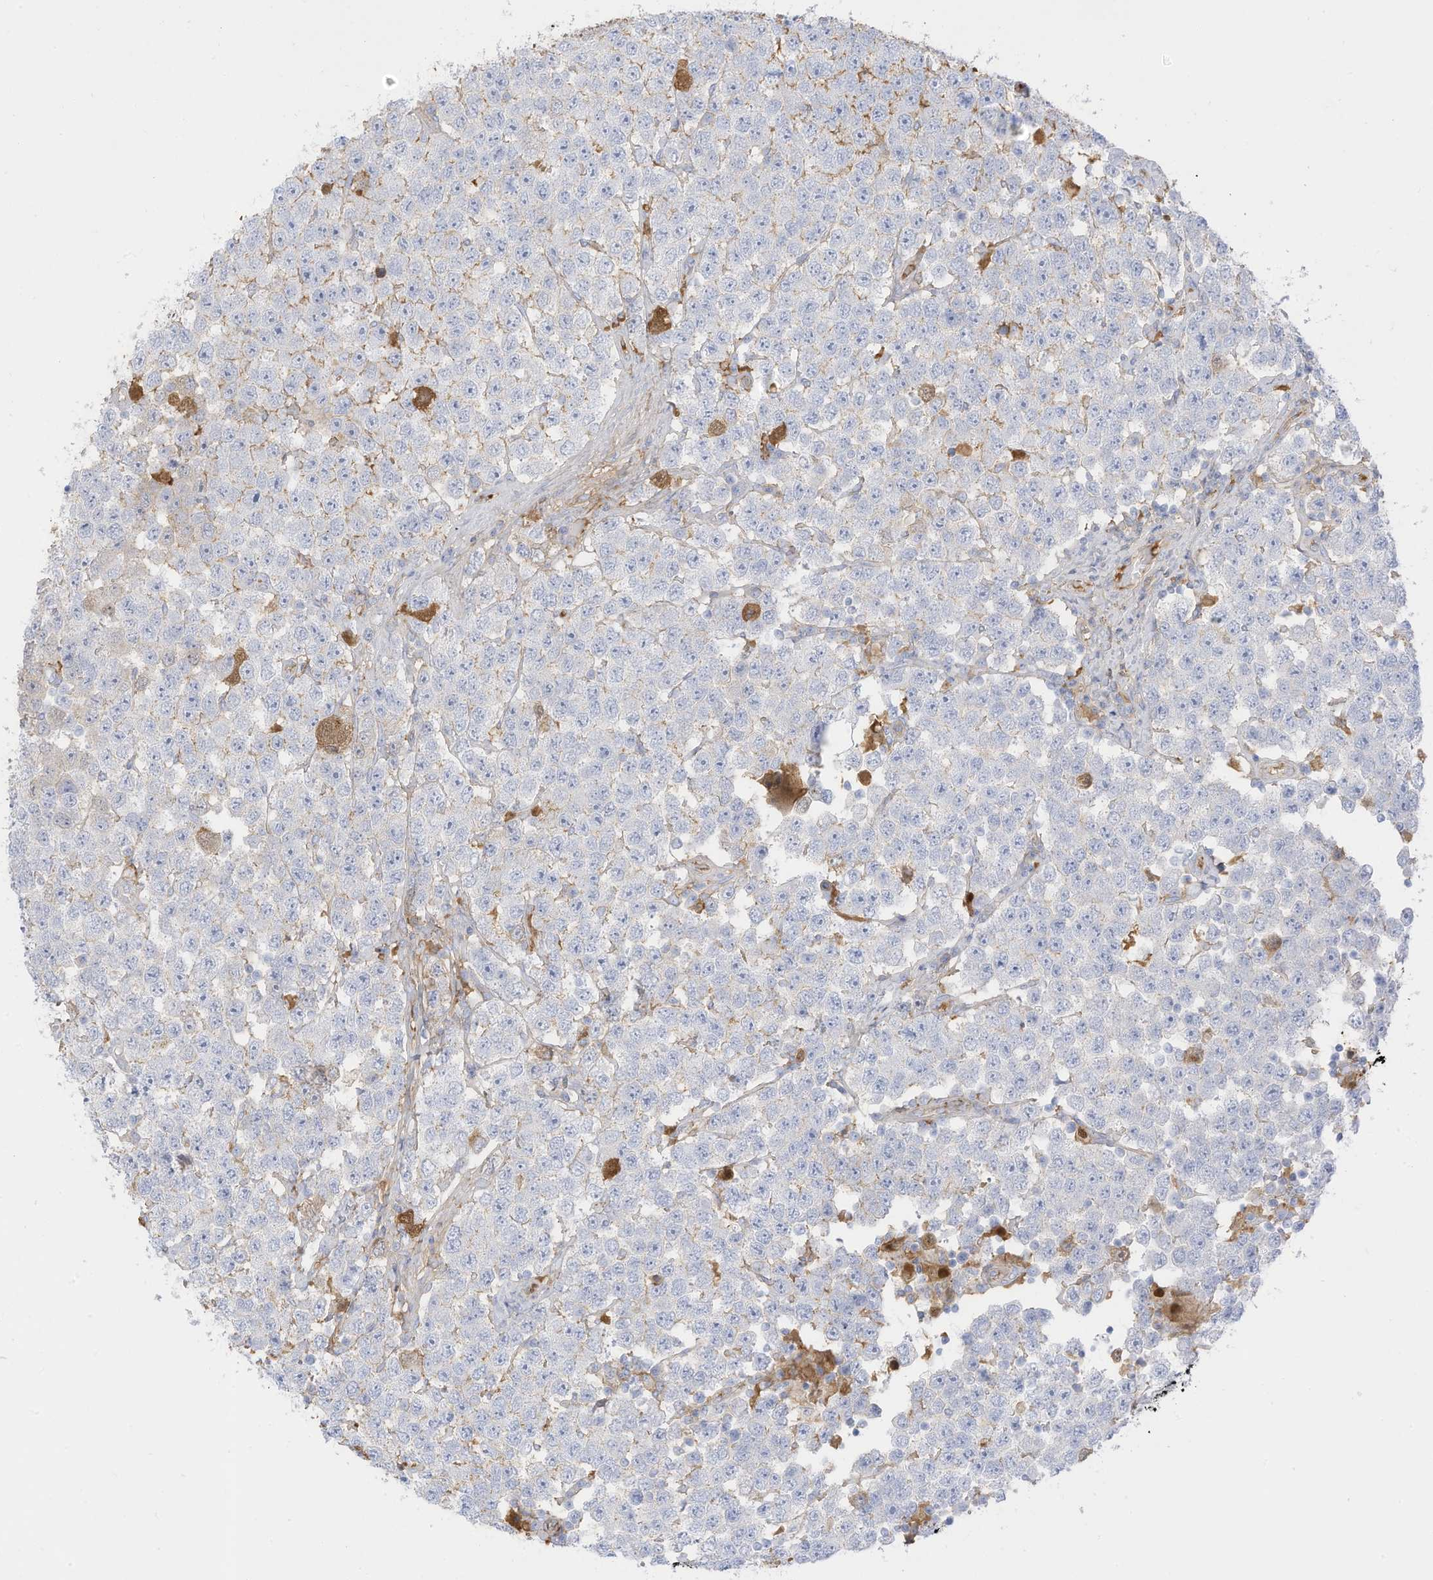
{"staining": {"intensity": "negative", "quantity": "none", "location": "none"}, "tissue": "testis cancer", "cell_type": "Tumor cells", "image_type": "cancer", "snomed": [{"axis": "morphology", "description": "Seminoma, NOS"}, {"axis": "topography", "description": "Testis"}], "caption": "Tumor cells show no significant expression in testis seminoma.", "gene": "HSD17B13", "patient": {"sex": "male", "age": 28}}